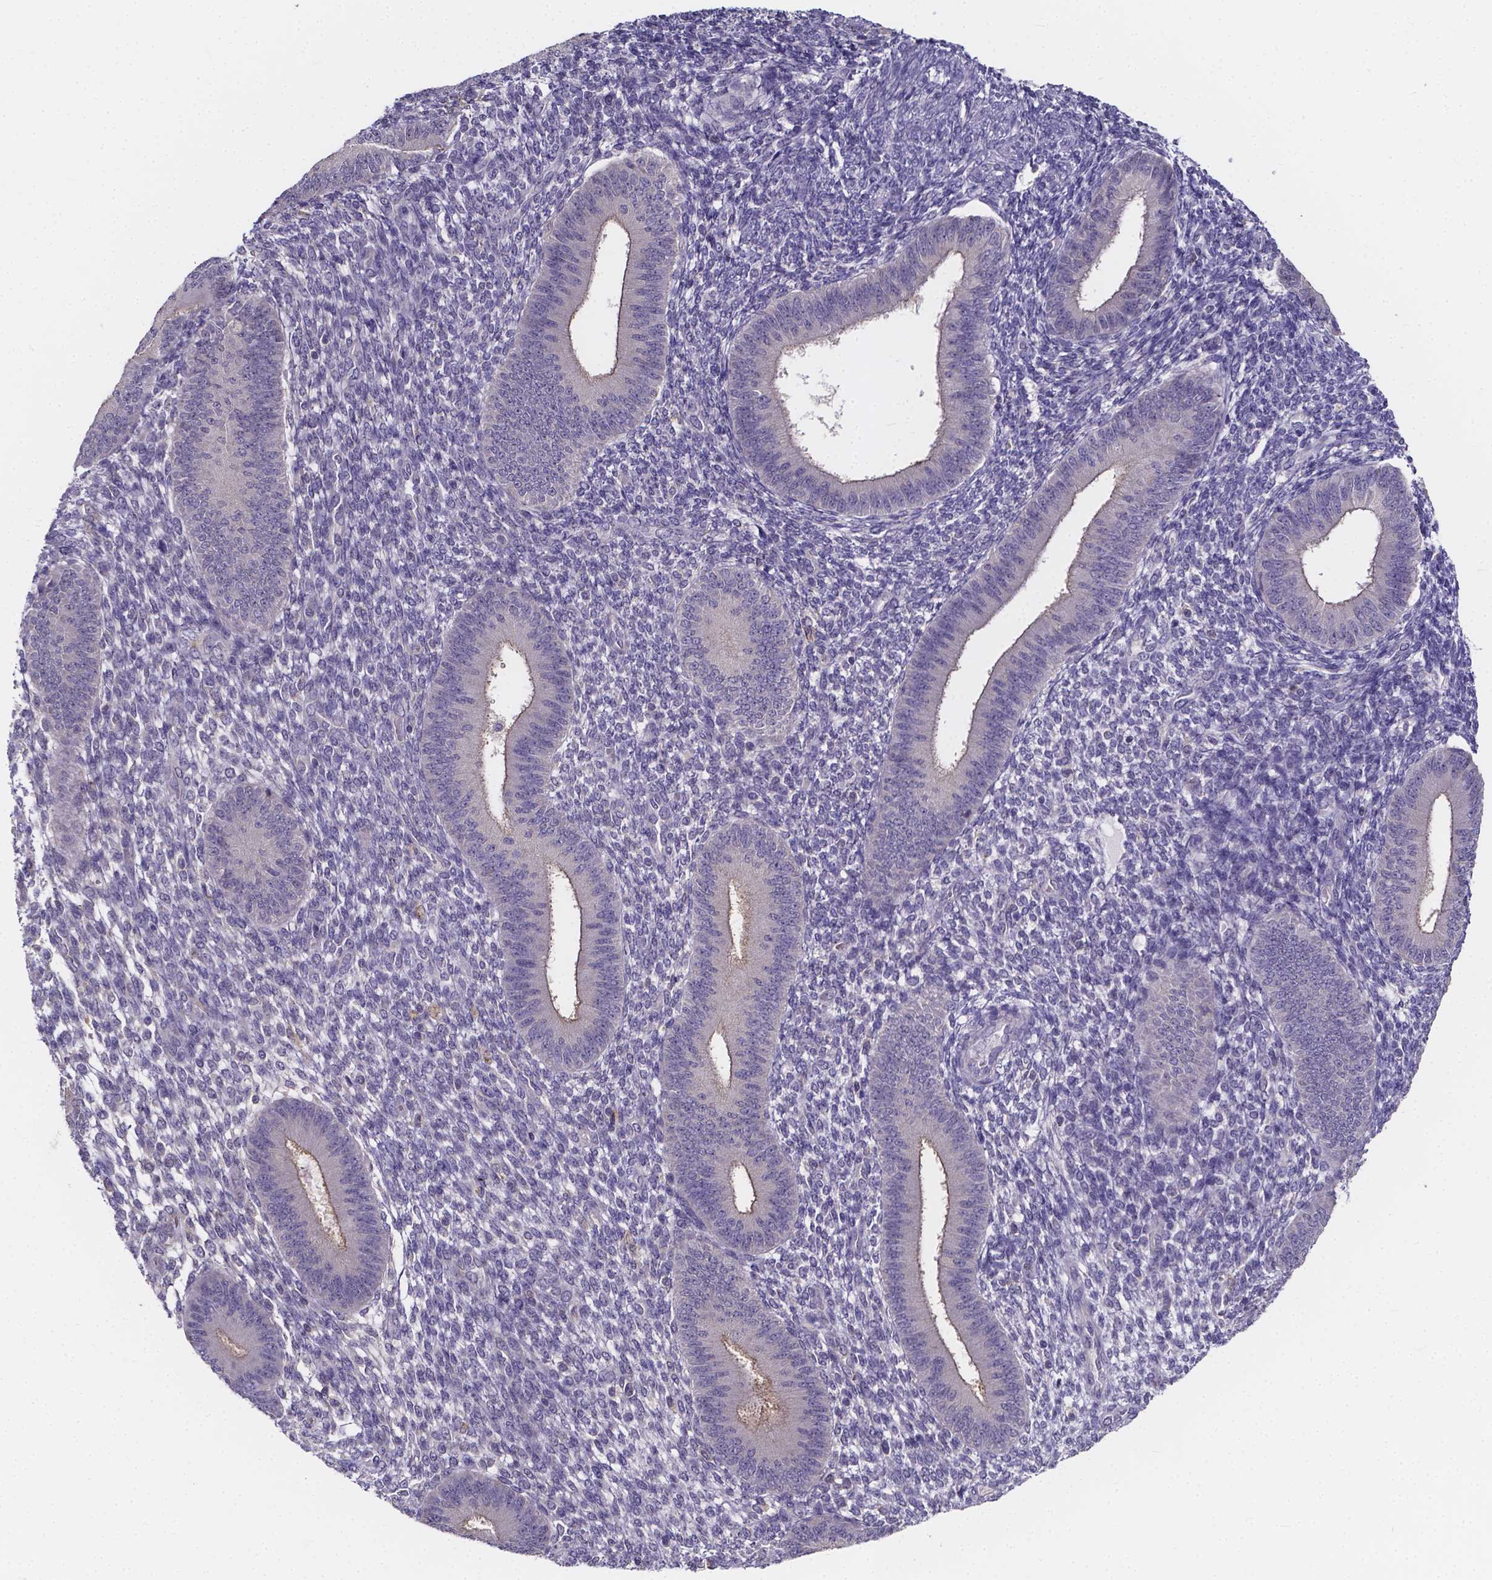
{"staining": {"intensity": "negative", "quantity": "none", "location": "none"}, "tissue": "endometrium", "cell_type": "Cells in endometrial stroma", "image_type": "normal", "snomed": [{"axis": "morphology", "description": "Normal tissue, NOS"}, {"axis": "topography", "description": "Endometrium"}], "caption": "The histopathology image reveals no staining of cells in endometrial stroma in unremarkable endometrium. (DAB (3,3'-diaminobenzidine) immunohistochemistry (IHC), high magnification).", "gene": "SPOCD1", "patient": {"sex": "female", "age": 39}}